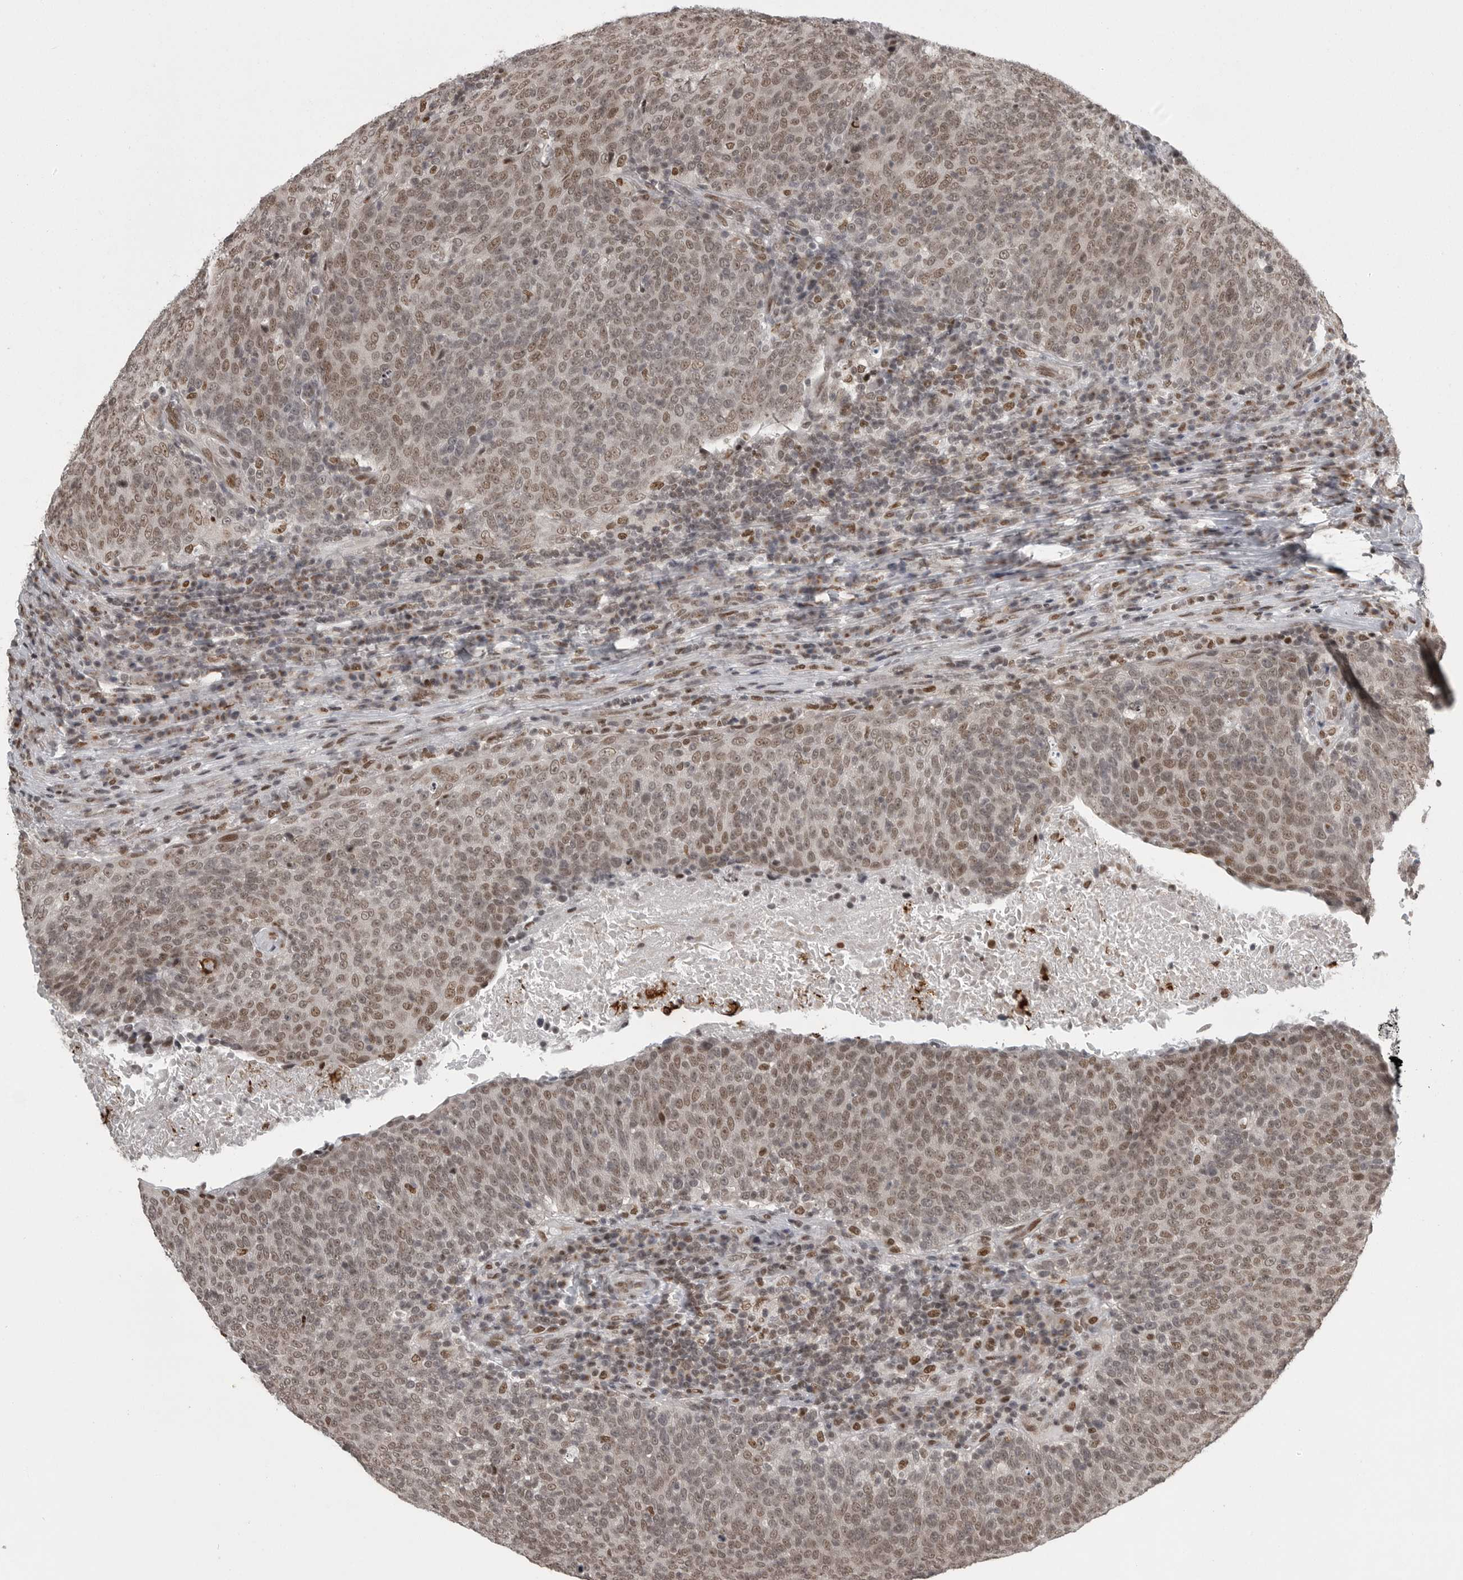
{"staining": {"intensity": "moderate", "quantity": ">75%", "location": "nuclear"}, "tissue": "head and neck cancer", "cell_type": "Tumor cells", "image_type": "cancer", "snomed": [{"axis": "morphology", "description": "Squamous cell carcinoma, NOS"}, {"axis": "morphology", "description": "Squamous cell carcinoma, metastatic, NOS"}, {"axis": "topography", "description": "Lymph node"}, {"axis": "topography", "description": "Head-Neck"}], "caption": "An immunohistochemistry micrograph of tumor tissue is shown. Protein staining in brown shows moderate nuclear positivity in head and neck cancer within tumor cells. The protein is stained brown, and the nuclei are stained in blue (DAB IHC with brightfield microscopy, high magnification).", "gene": "YAF2", "patient": {"sex": "male", "age": 62}}